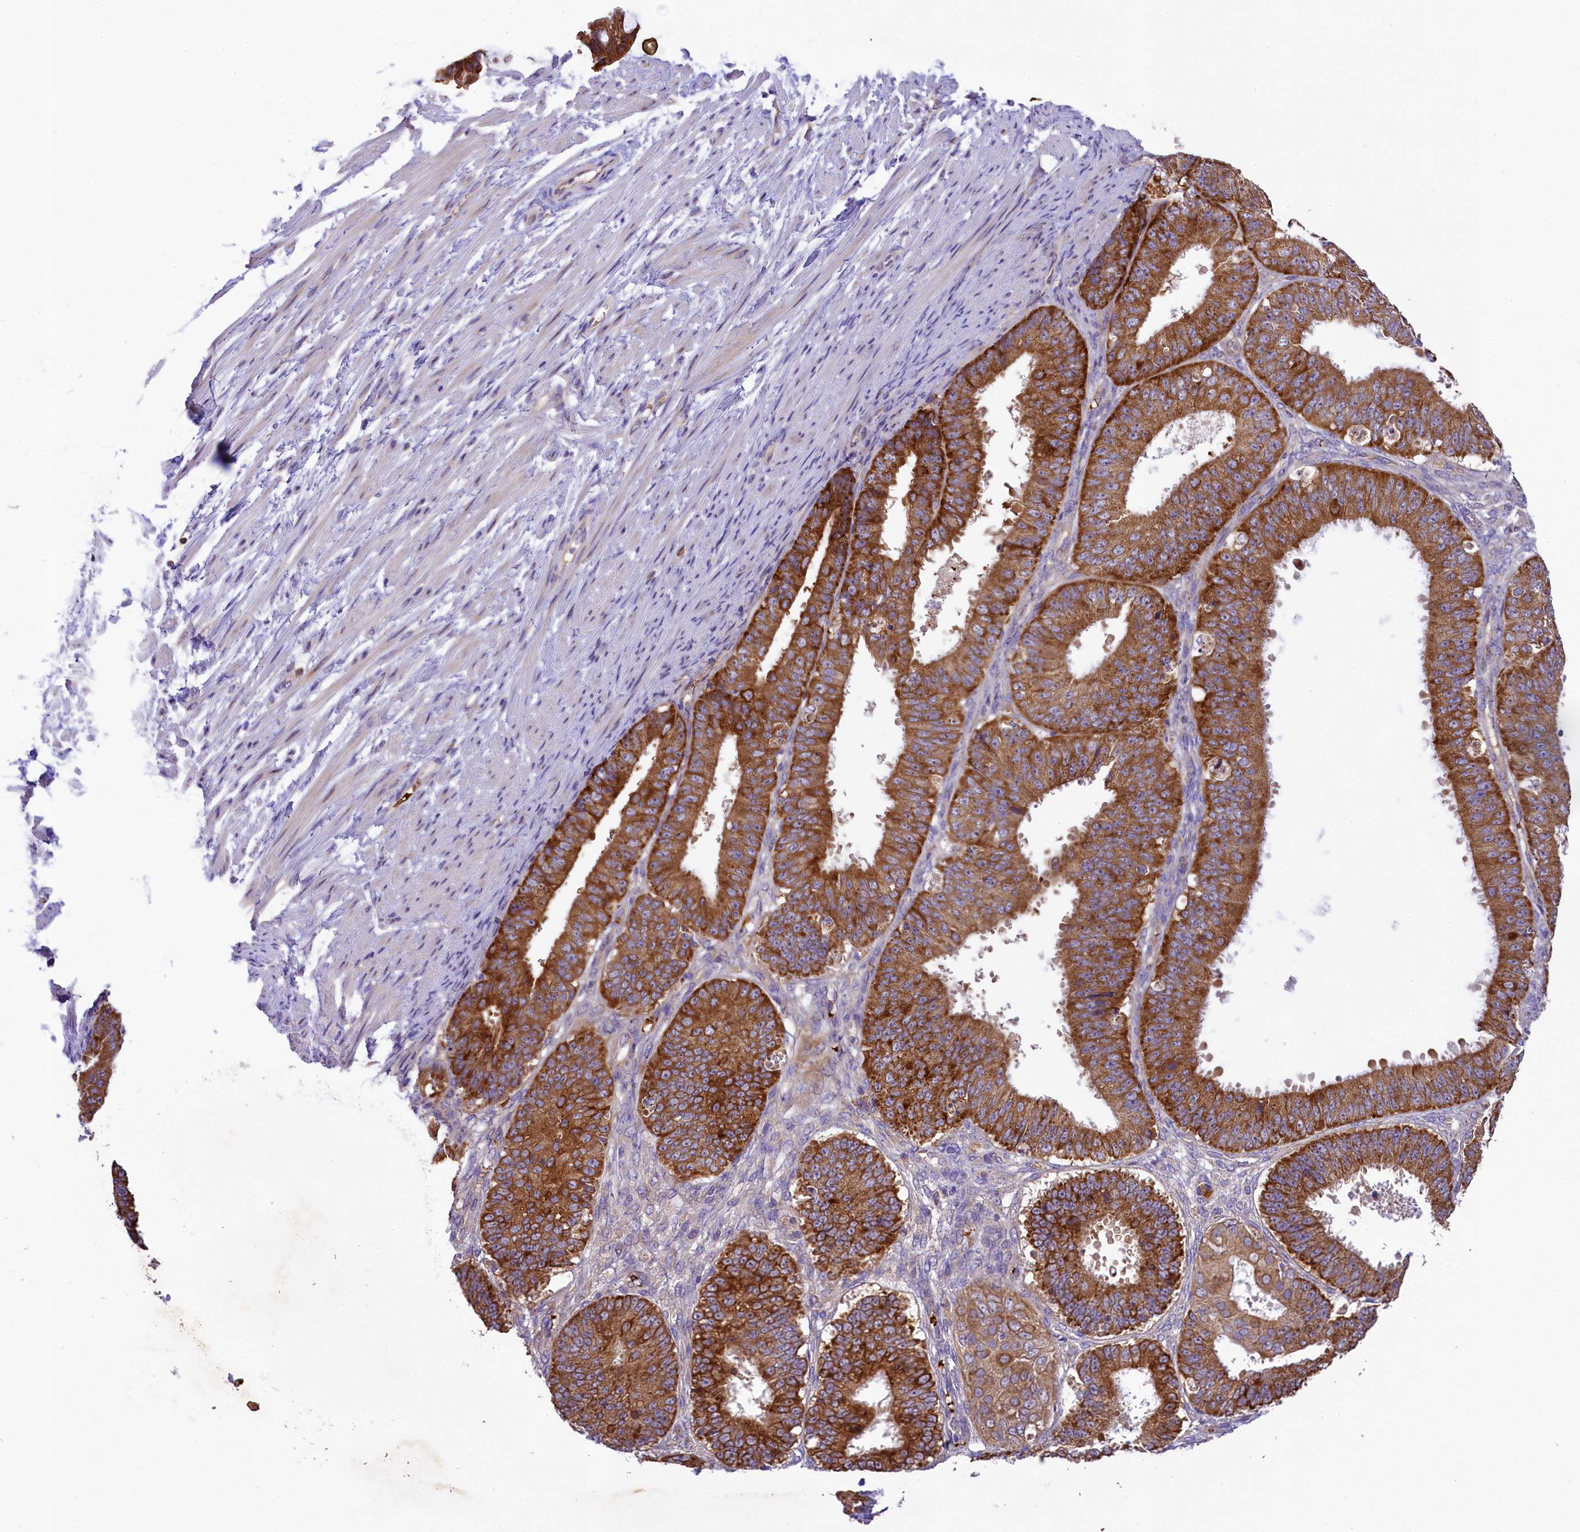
{"staining": {"intensity": "strong", "quantity": ">75%", "location": "cytoplasmic/membranous"}, "tissue": "ovarian cancer", "cell_type": "Tumor cells", "image_type": "cancer", "snomed": [{"axis": "morphology", "description": "Carcinoma, endometroid"}, {"axis": "topography", "description": "Appendix"}, {"axis": "topography", "description": "Ovary"}], "caption": "Immunohistochemical staining of human ovarian endometroid carcinoma displays strong cytoplasmic/membranous protein expression in approximately >75% of tumor cells. (DAB (3,3'-diaminobenzidine) IHC with brightfield microscopy, high magnification).", "gene": "LARP4", "patient": {"sex": "female", "age": 42}}